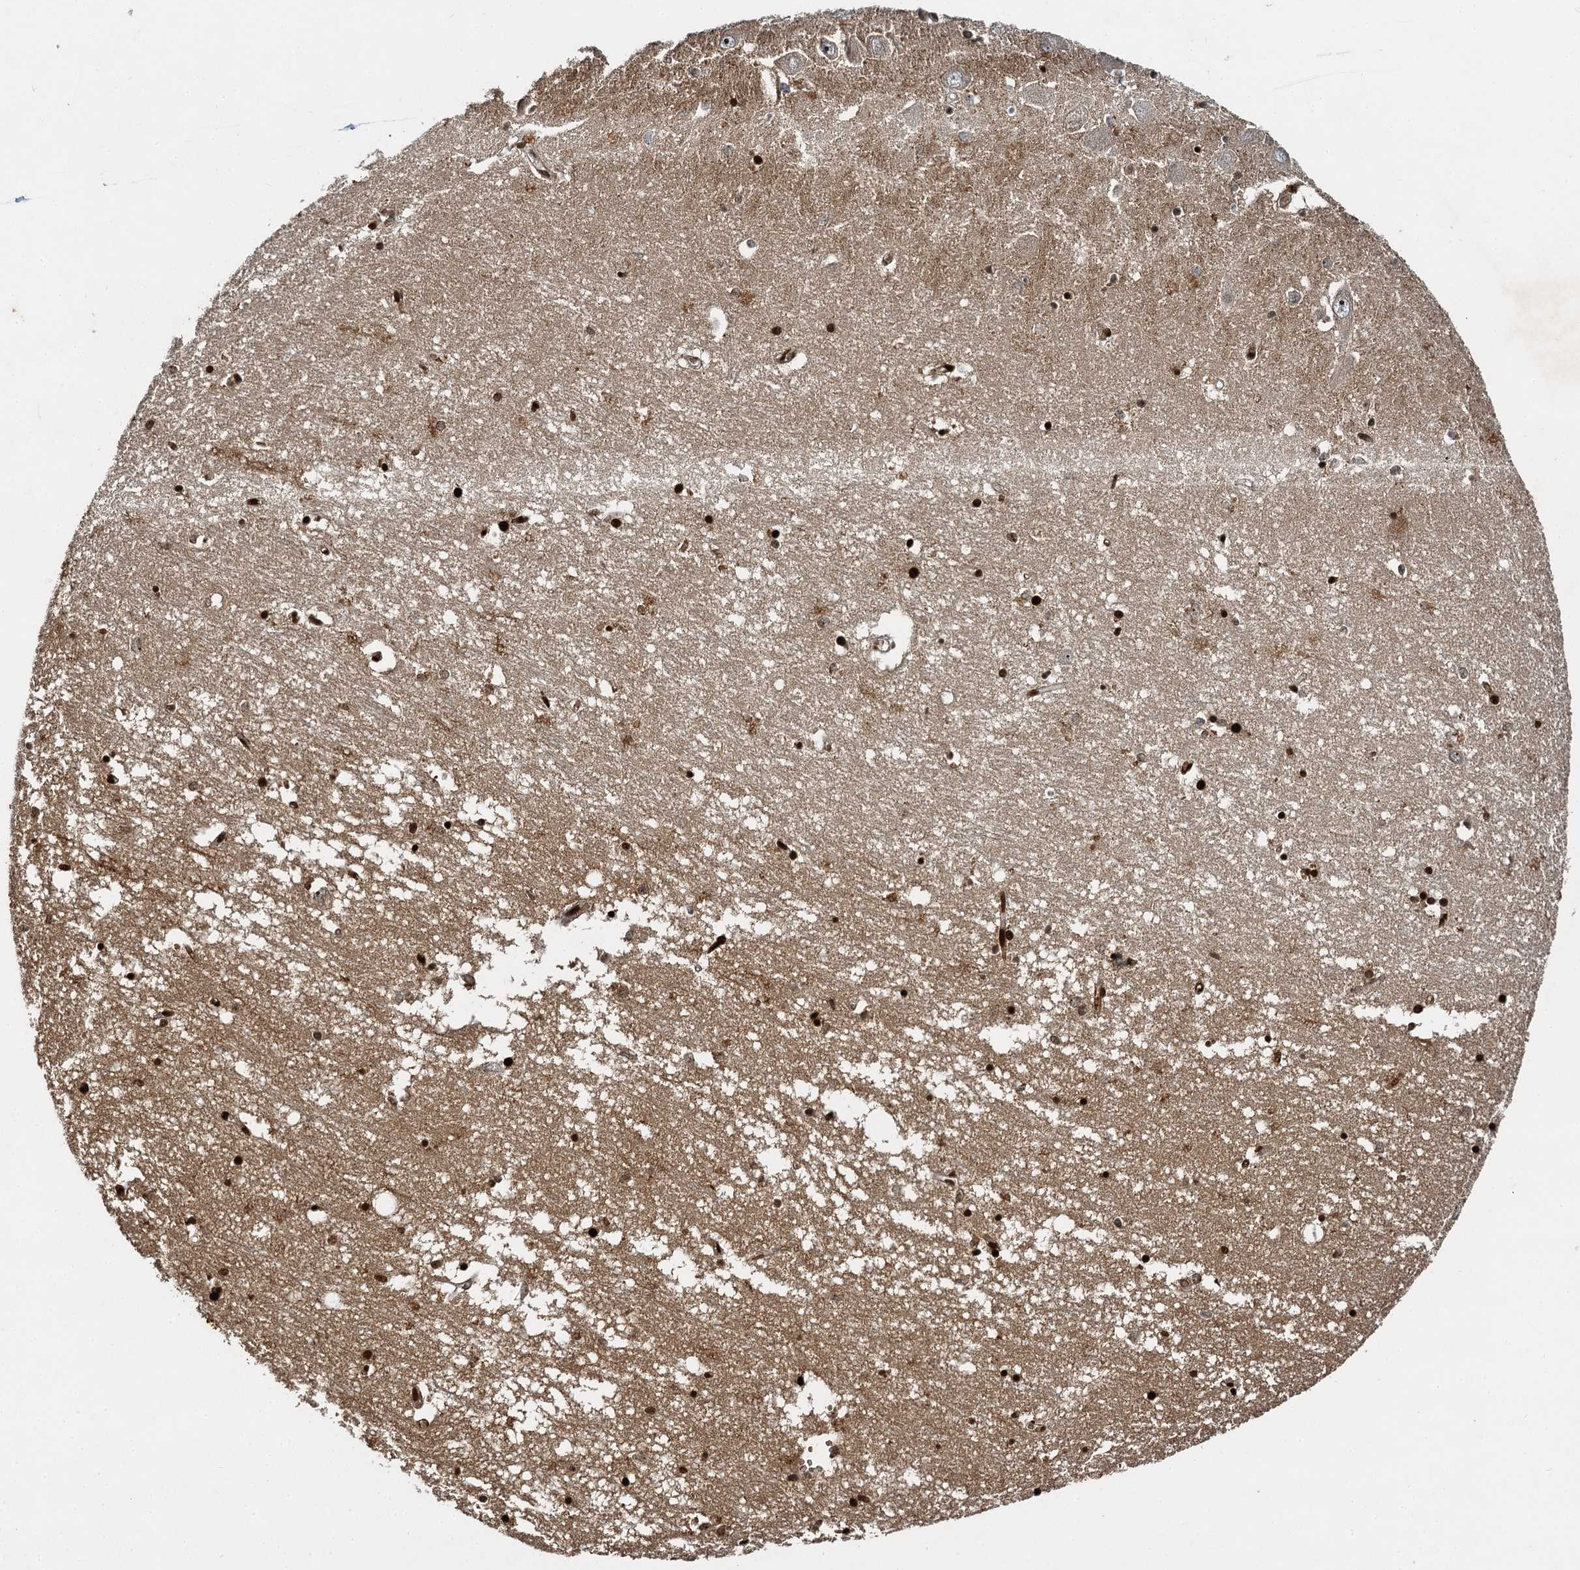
{"staining": {"intensity": "strong", "quantity": "<25%", "location": "nuclear"}, "tissue": "hippocampus", "cell_type": "Glial cells", "image_type": "normal", "snomed": [{"axis": "morphology", "description": "Normal tissue, NOS"}, {"axis": "topography", "description": "Hippocampus"}], "caption": "Immunohistochemistry (IHC) micrograph of benign hippocampus: human hippocampus stained using IHC shows medium levels of strong protein expression localized specifically in the nuclear of glial cells, appearing as a nuclear brown color.", "gene": "BCS1L", "patient": {"sex": "male", "age": 70}}